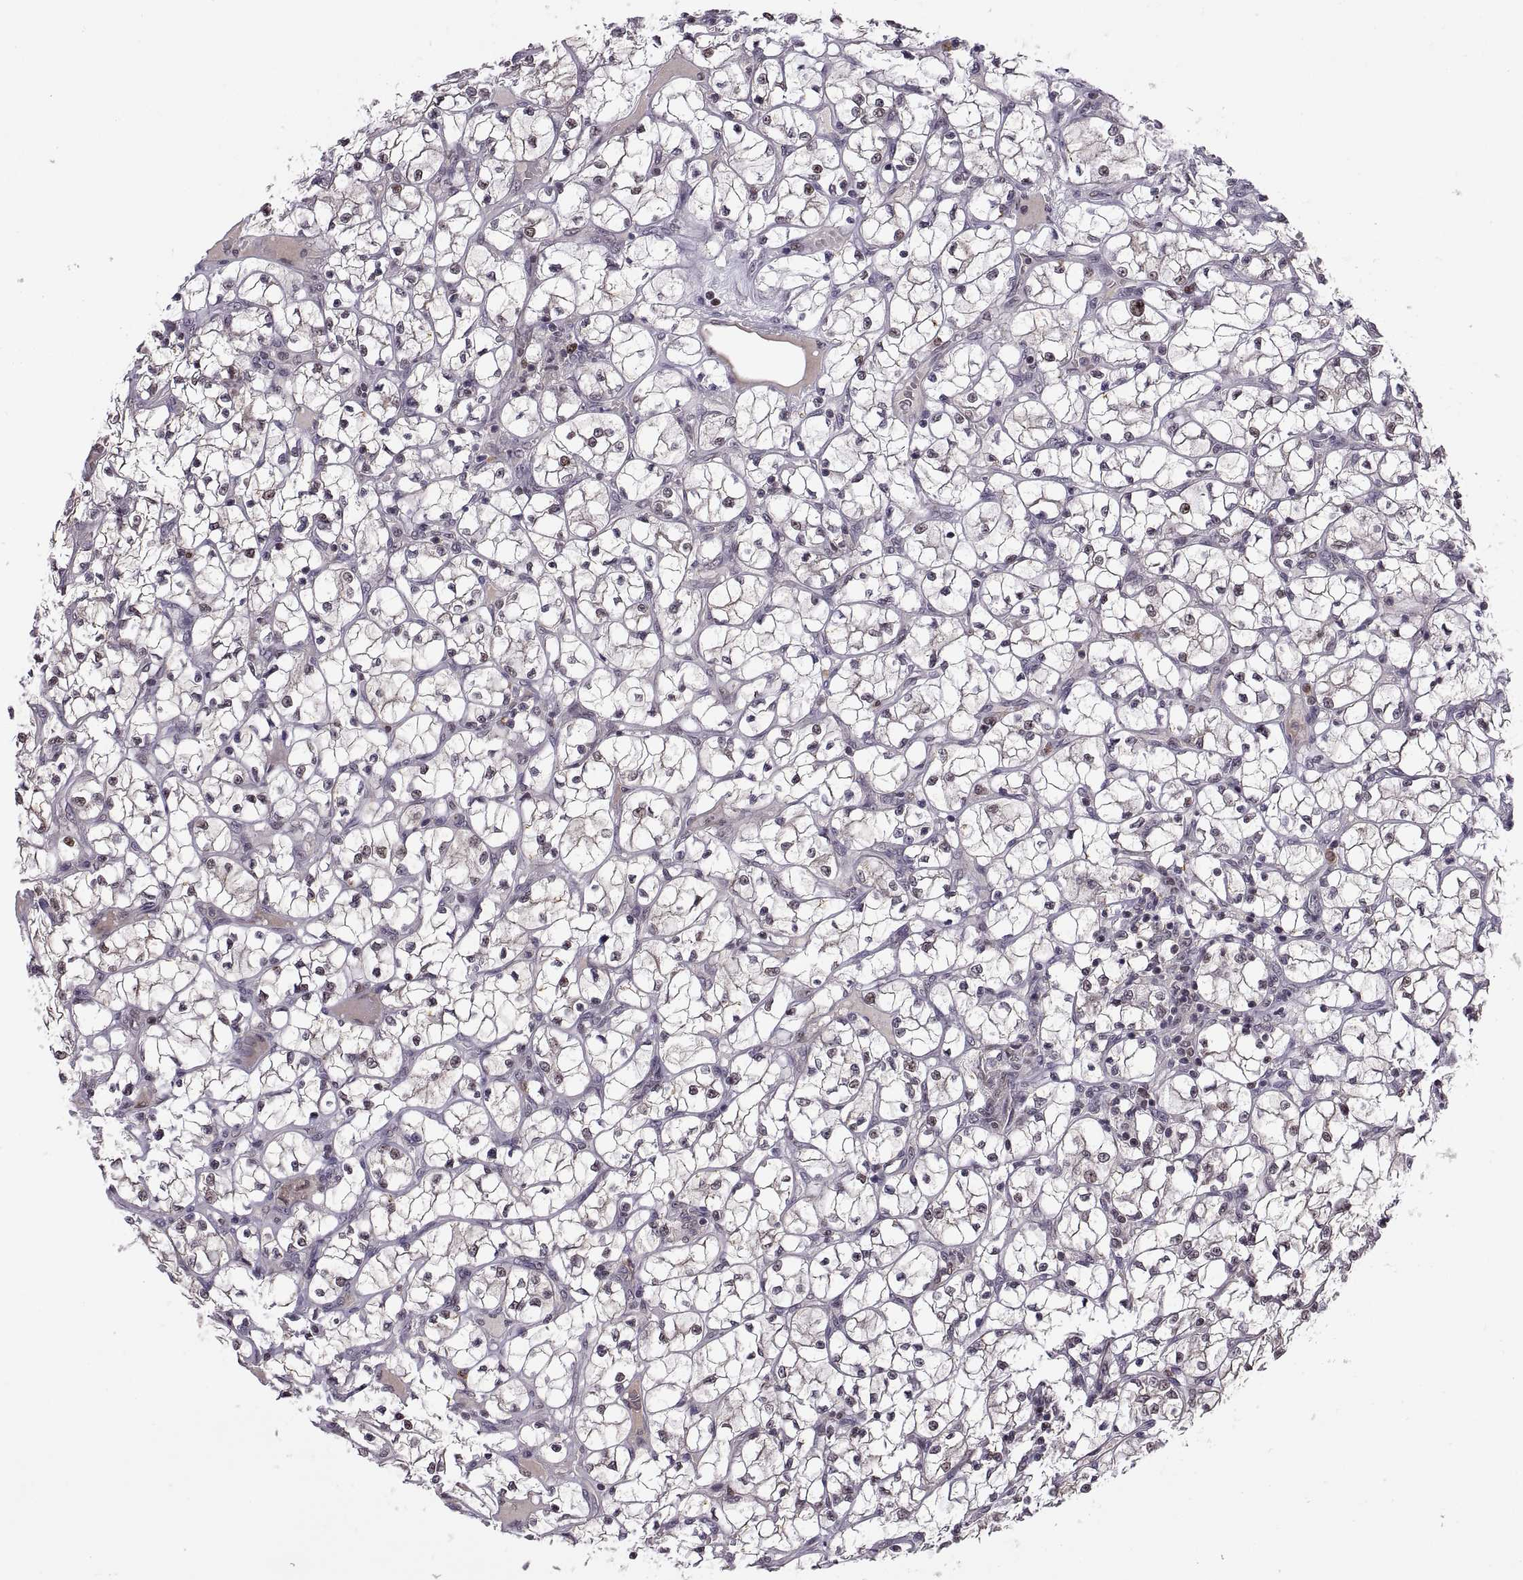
{"staining": {"intensity": "negative", "quantity": "none", "location": "none"}, "tissue": "renal cancer", "cell_type": "Tumor cells", "image_type": "cancer", "snomed": [{"axis": "morphology", "description": "Adenocarcinoma, NOS"}, {"axis": "topography", "description": "Kidney"}], "caption": "Tumor cells are negative for brown protein staining in adenocarcinoma (renal). (DAB immunohistochemistry (IHC) visualized using brightfield microscopy, high magnification).", "gene": "CHFR", "patient": {"sex": "female", "age": 64}}